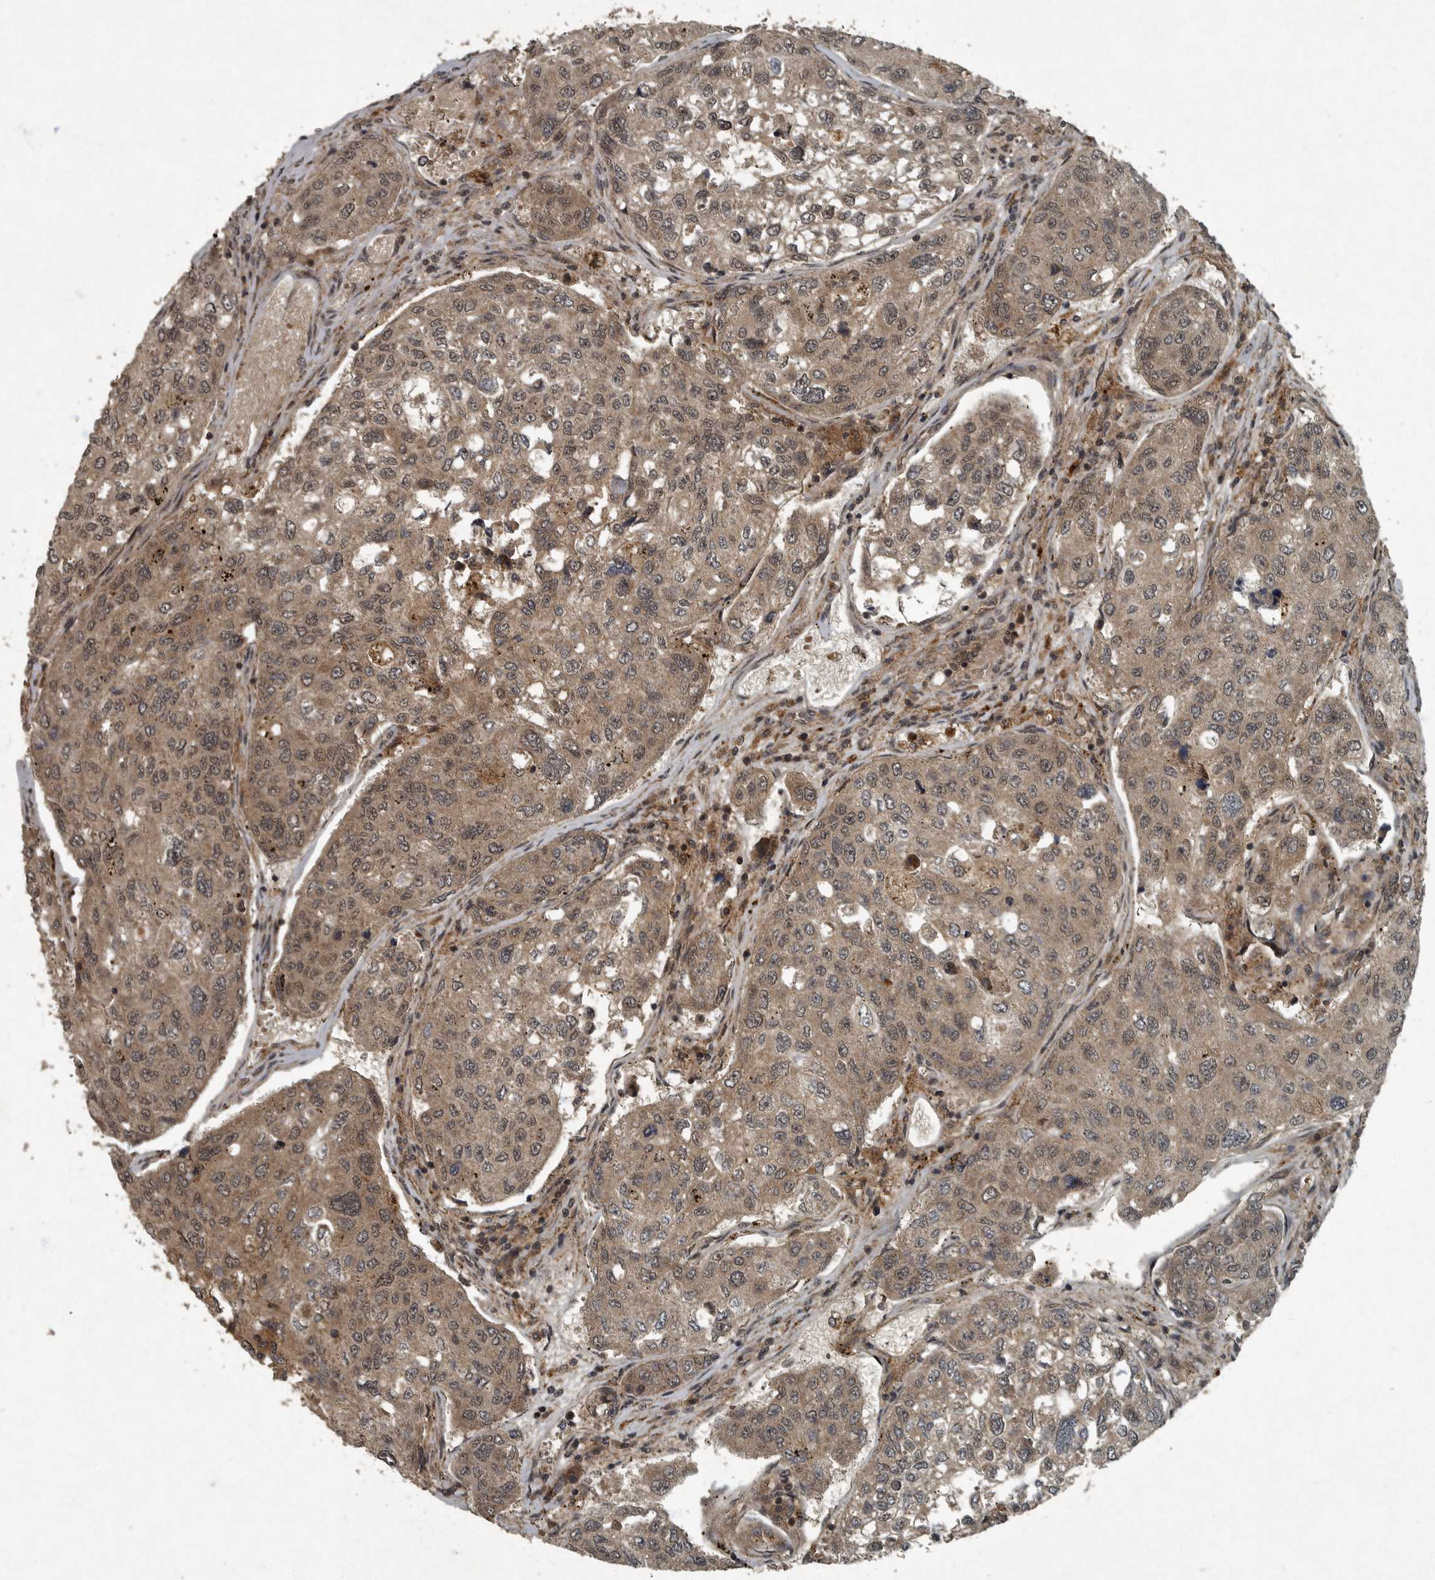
{"staining": {"intensity": "weak", "quantity": ">75%", "location": "cytoplasmic/membranous,nuclear"}, "tissue": "urothelial cancer", "cell_type": "Tumor cells", "image_type": "cancer", "snomed": [{"axis": "morphology", "description": "Urothelial carcinoma, High grade"}, {"axis": "topography", "description": "Lymph node"}, {"axis": "topography", "description": "Urinary bladder"}], "caption": "Immunohistochemistry (IHC) (DAB) staining of human urothelial cancer shows weak cytoplasmic/membranous and nuclear protein staining in about >75% of tumor cells.", "gene": "FOXO1", "patient": {"sex": "male", "age": 51}}